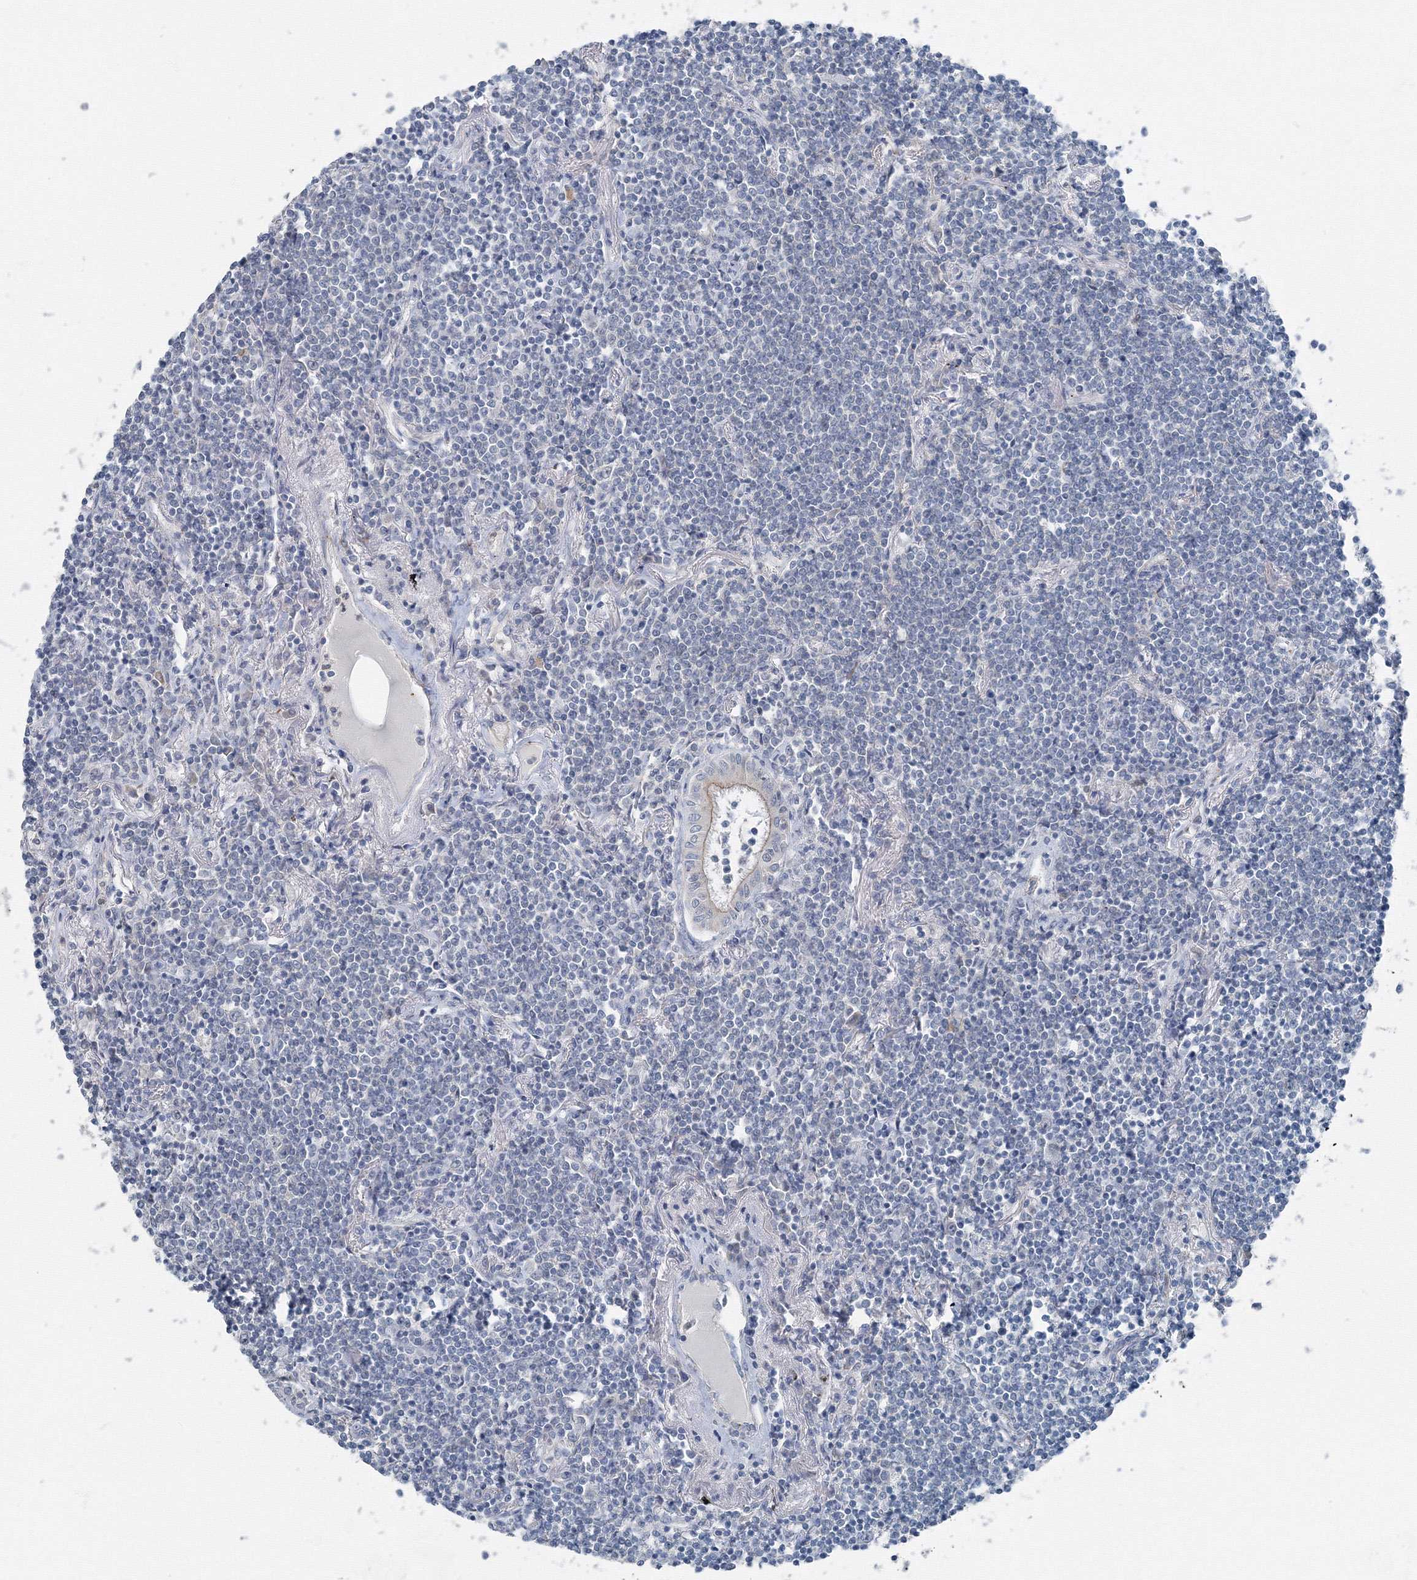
{"staining": {"intensity": "negative", "quantity": "none", "location": "none"}, "tissue": "lymphoma", "cell_type": "Tumor cells", "image_type": "cancer", "snomed": [{"axis": "morphology", "description": "Malignant lymphoma, non-Hodgkin's type, Low grade"}, {"axis": "topography", "description": "Lung"}], "caption": "DAB immunohistochemical staining of lymphoma displays no significant staining in tumor cells. The staining was performed using DAB (3,3'-diaminobenzidine) to visualize the protein expression in brown, while the nuclei were stained in blue with hematoxylin (Magnification: 20x).", "gene": "AASDH", "patient": {"sex": "female", "age": 71}}